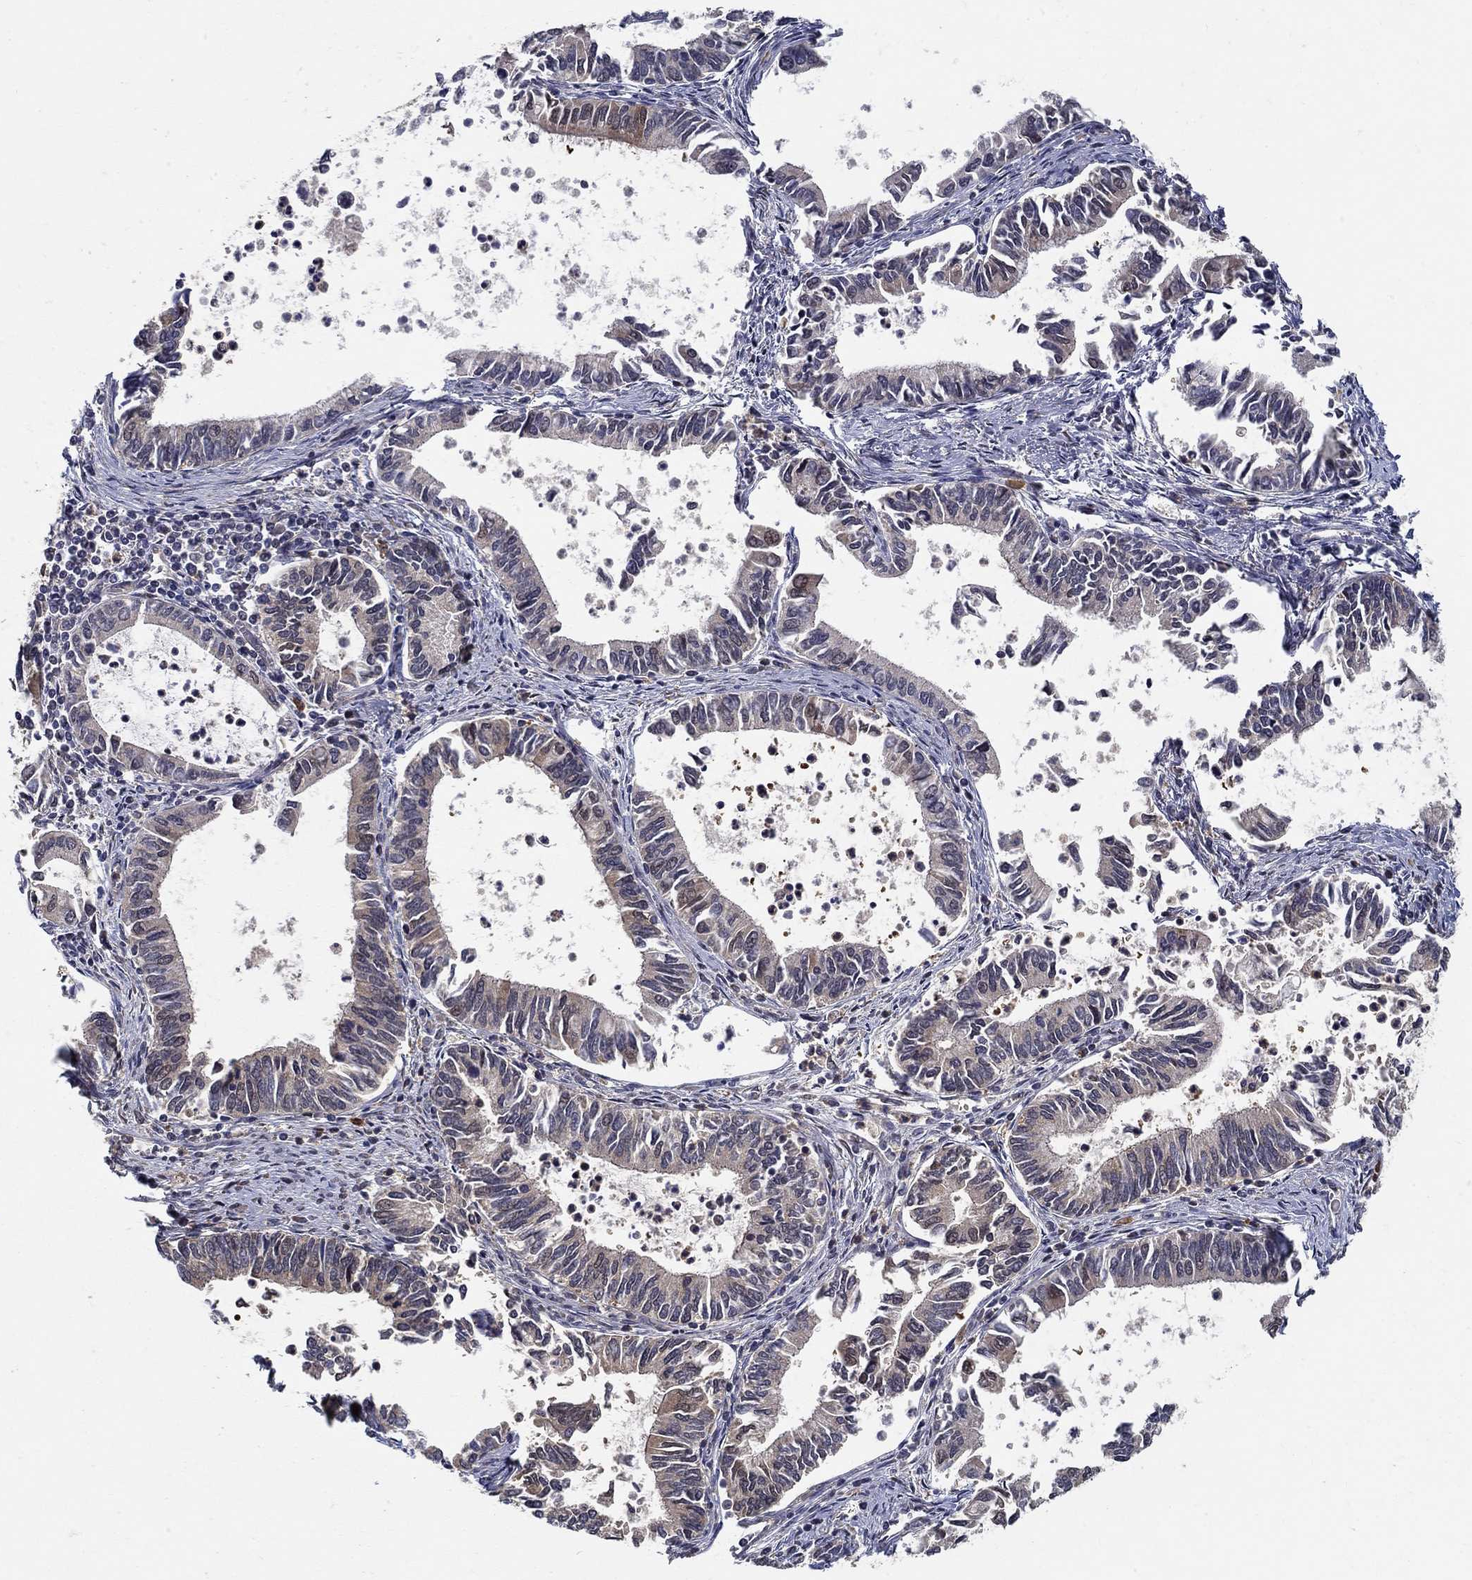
{"staining": {"intensity": "moderate", "quantity": "<25%", "location": "cytoplasmic/membranous,nuclear"}, "tissue": "cervical cancer", "cell_type": "Tumor cells", "image_type": "cancer", "snomed": [{"axis": "morphology", "description": "Adenocarcinoma, NOS"}, {"axis": "topography", "description": "Cervix"}], "caption": "About <25% of tumor cells in human cervical cancer (adenocarcinoma) reveal moderate cytoplasmic/membranous and nuclear protein staining as visualized by brown immunohistochemical staining.", "gene": "ZNF594", "patient": {"sex": "female", "age": 42}}